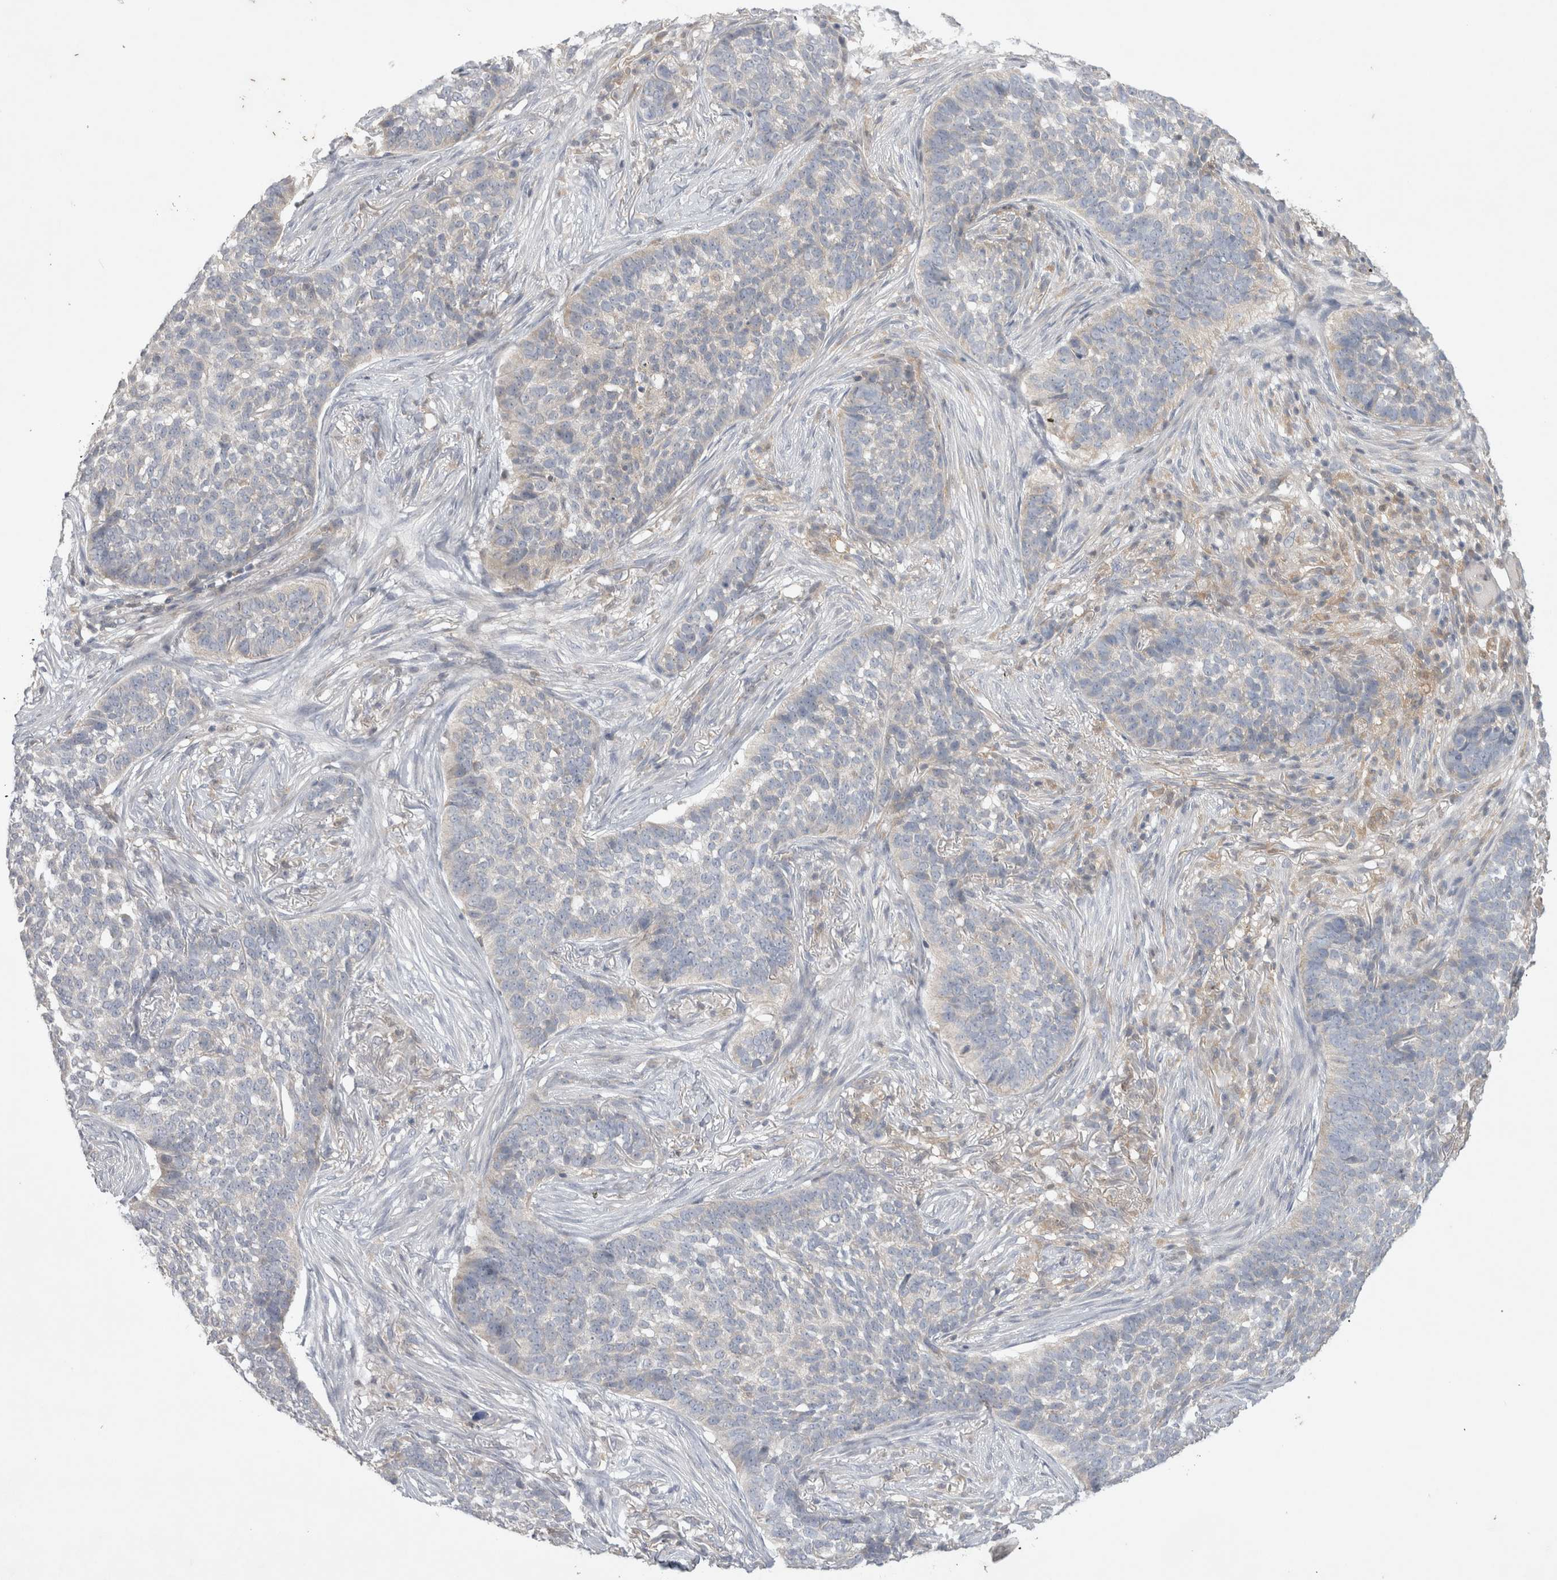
{"staining": {"intensity": "negative", "quantity": "none", "location": "none"}, "tissue": "skin cancer", "cell_type": "Tumor cells", "image_type": "cancer", "snomed": [{"axis": "morphology", "description": "Basal cell carcinoma"}, {"axis": "topography", "description": "Skin"}], "caption": "Skin basal cell carcinoma was stained to show a protein in brown. There is no significant expression in tumor cells.", "gene": "SRD5A3", "patient": {"sex": "male", "age": 85}}